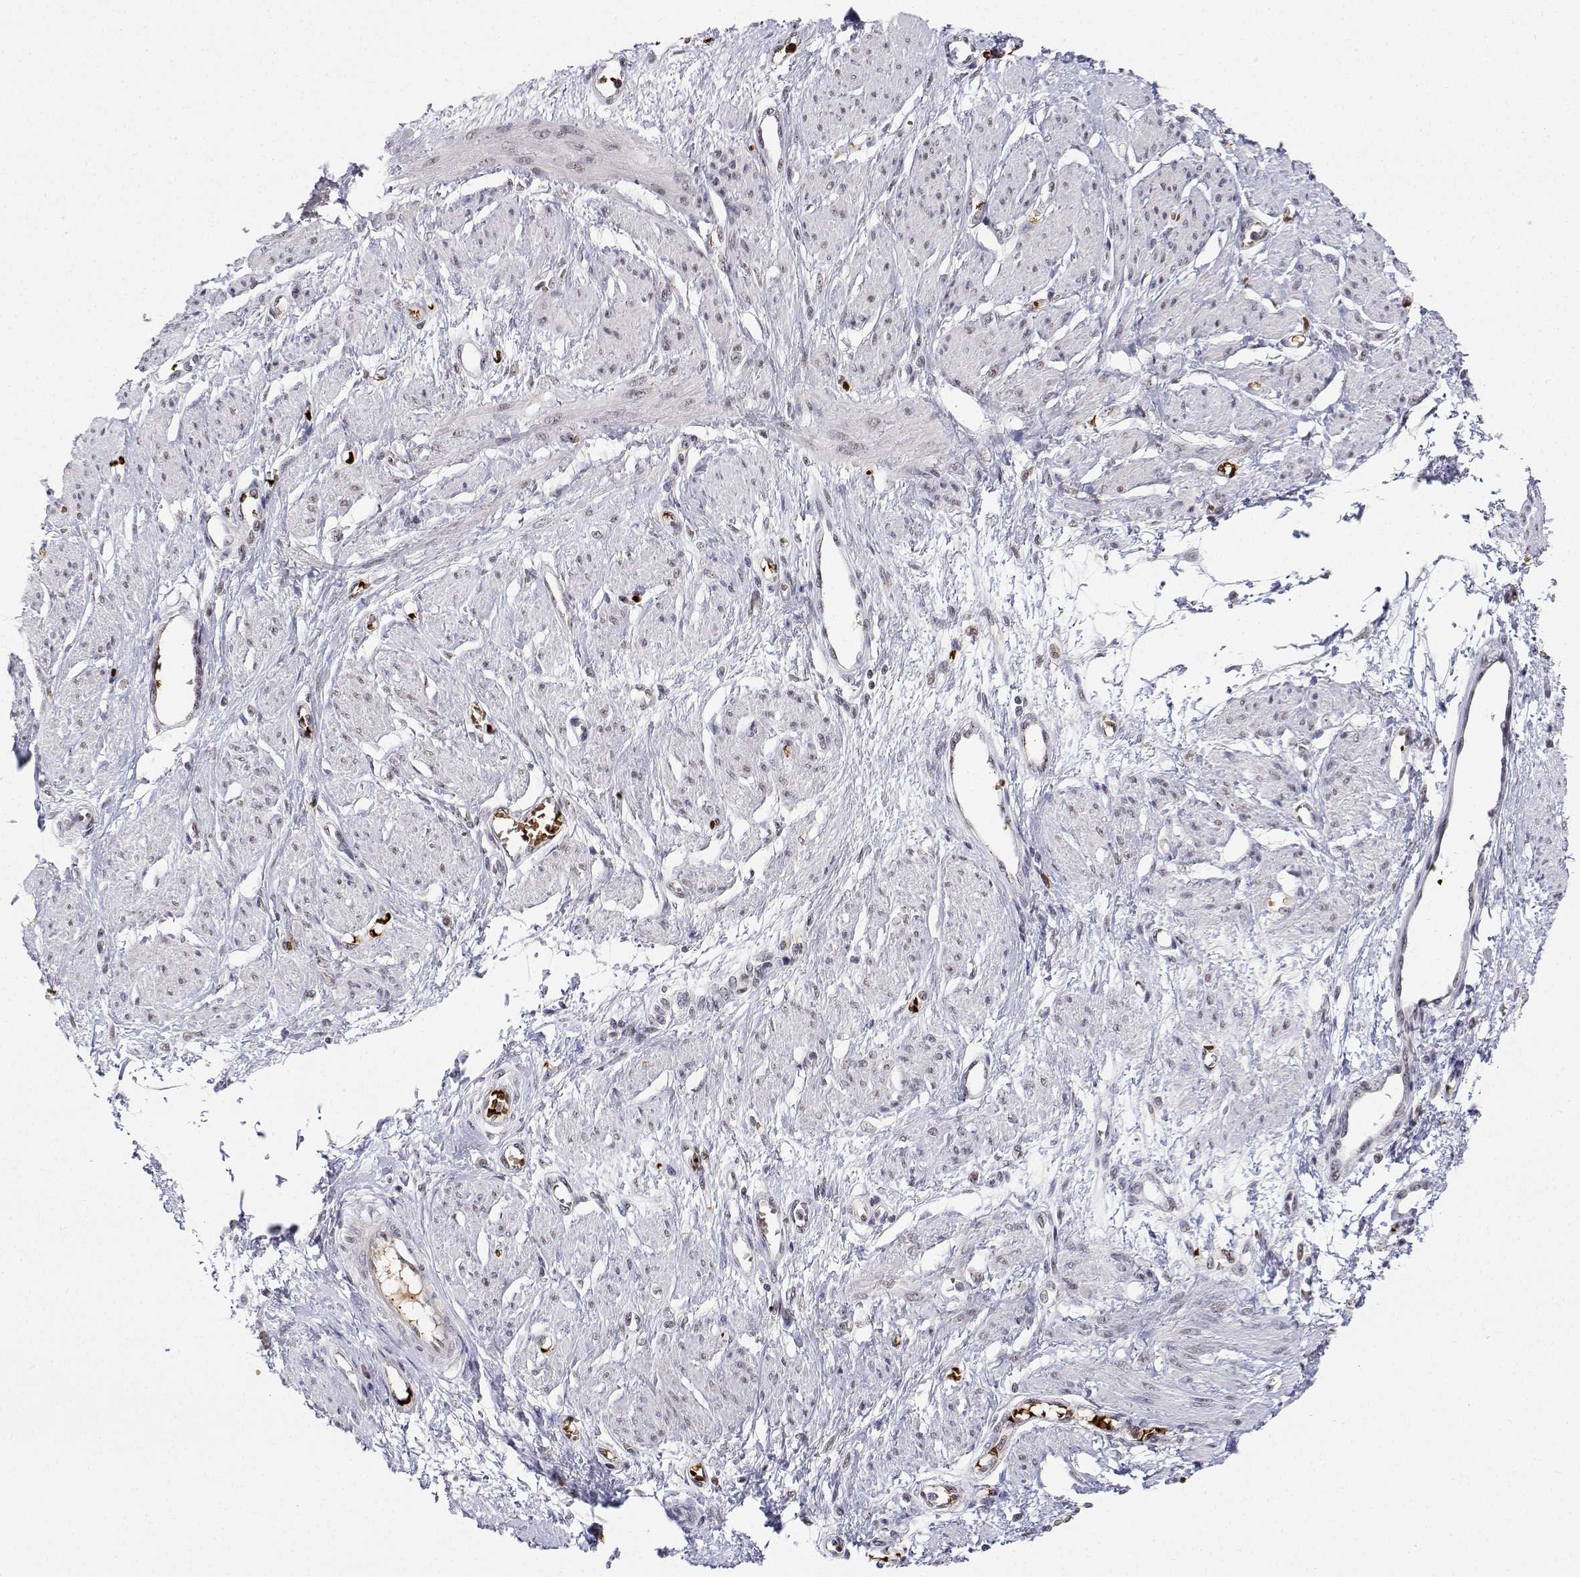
{"staining": {"intensity": "moderate", "quantity": "<25%", "location": "nuclear"}, "tissue": "smooth muscle", "cell_type": "Smooth muscle cells", "image_type": "normal", "snomed": [{"axis": "morphology", "description": "Normal tissue, NOS"}, {"axis": "topography", "description": "Smooth muscle"}, {"axis": "topography", "description": "Uterus"}], "caption": "Immunohistochemistry image of unremarkable smooth muscle: smooth muscle stained using IHC exhibits low levels of moderate protein expression localized specifically in the nuclear of smooth muscle cells, appearing as a nuclear brown color.", "gene": "ADAR", "patient": {"sex": "female", "age": 39}}